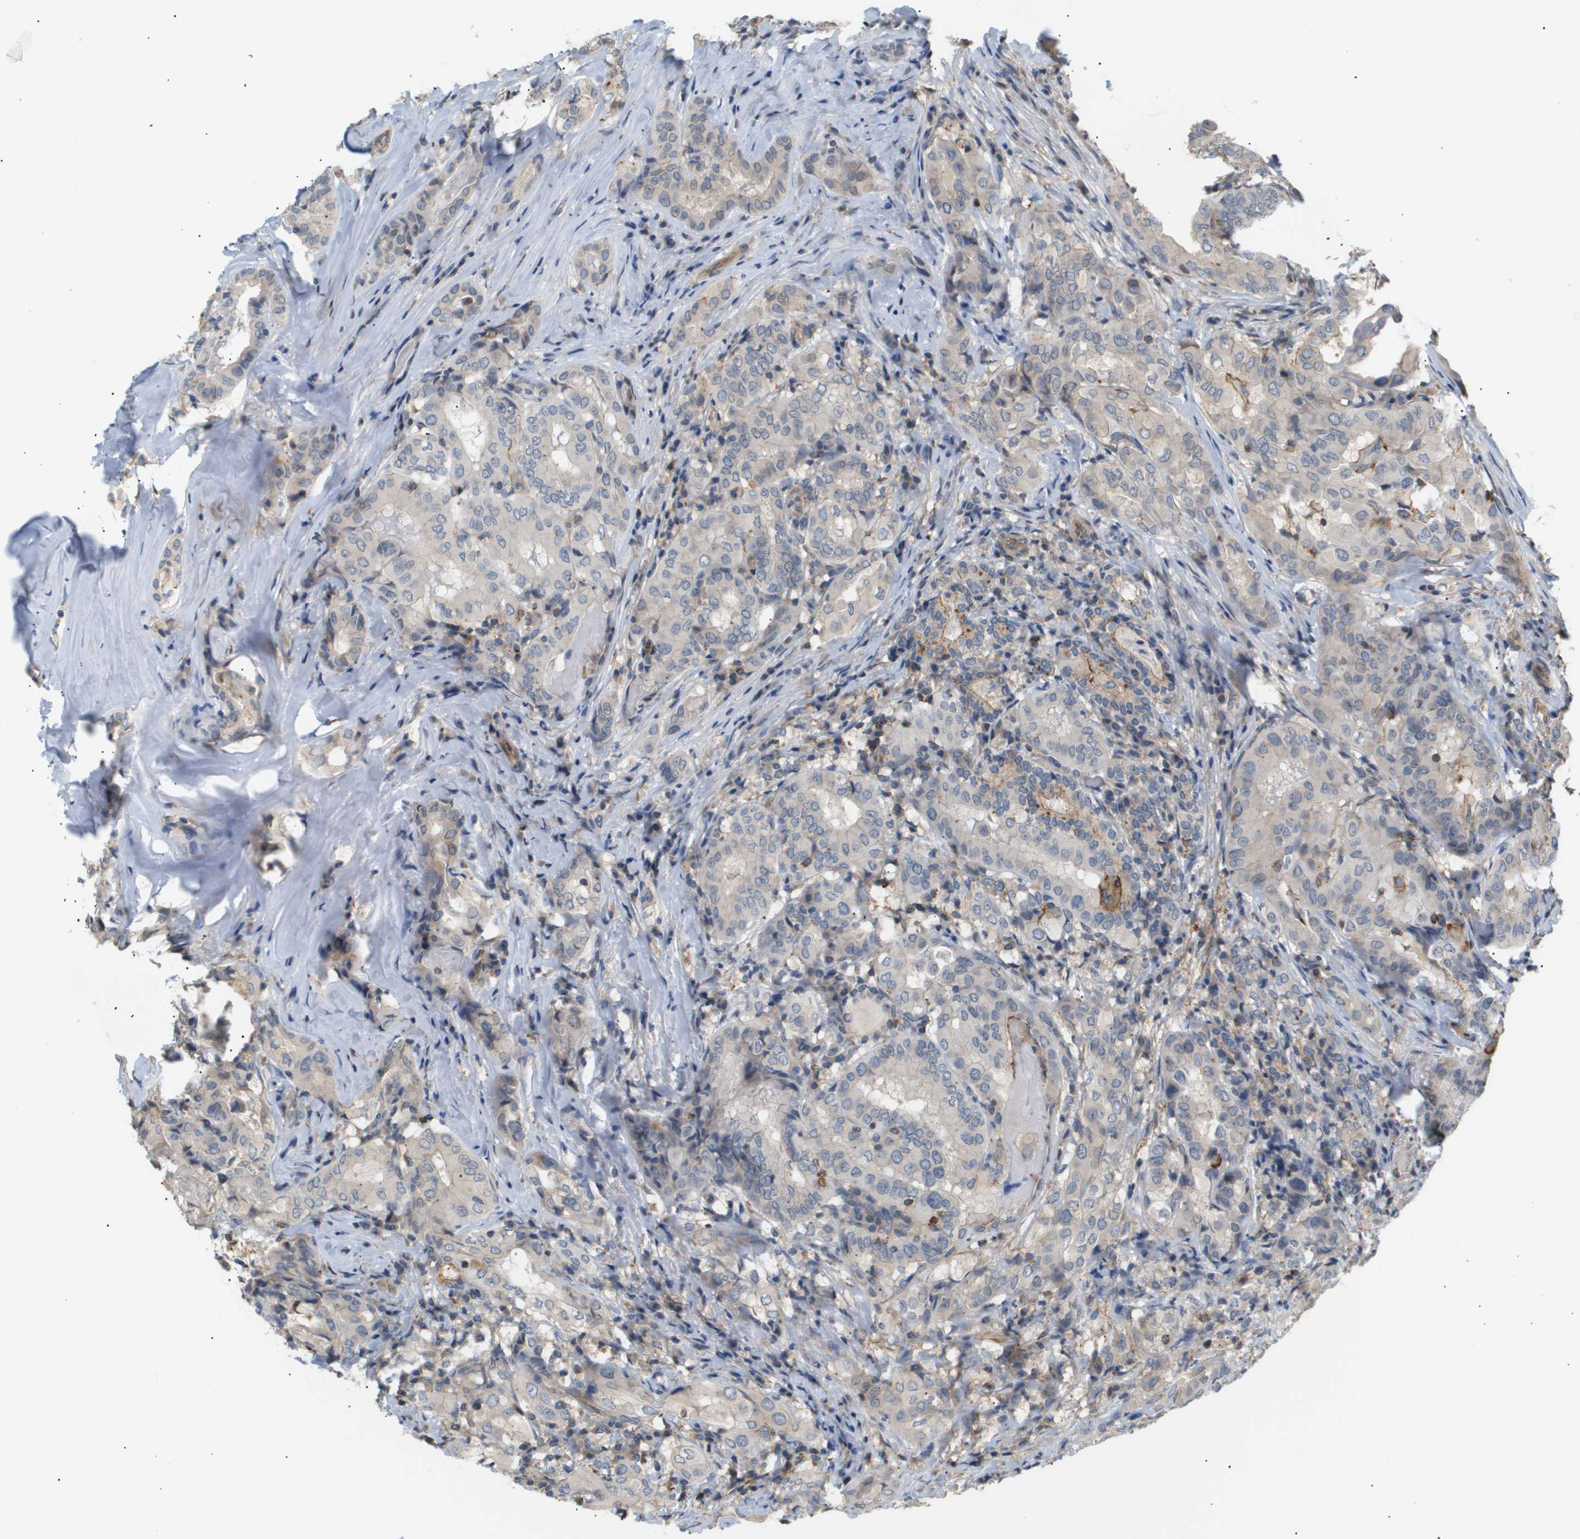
{"staining": {"intensity": "moderate", "quantity": "<25%", "location": "cytoplasmic/membranous"}, "tissue": "thyroid cancer", "cell_type": "Tumor cells", "image_type": "cancer", "snomed": [{"axis": "morphology", "description": "Papillary adenocarcinoma, NOS"}, {"axis": "topography", "description": "Thyroid gland"}], "caption": "Immunohistochemistry (IHC) (DAB) staining of human thyroid cancer reveals moderate cytoplasmic/membranous protein staining in approximately <25% of tumor cells.", "gene": "CORO2B", "patient": {"sex": "female", "age": 42}}